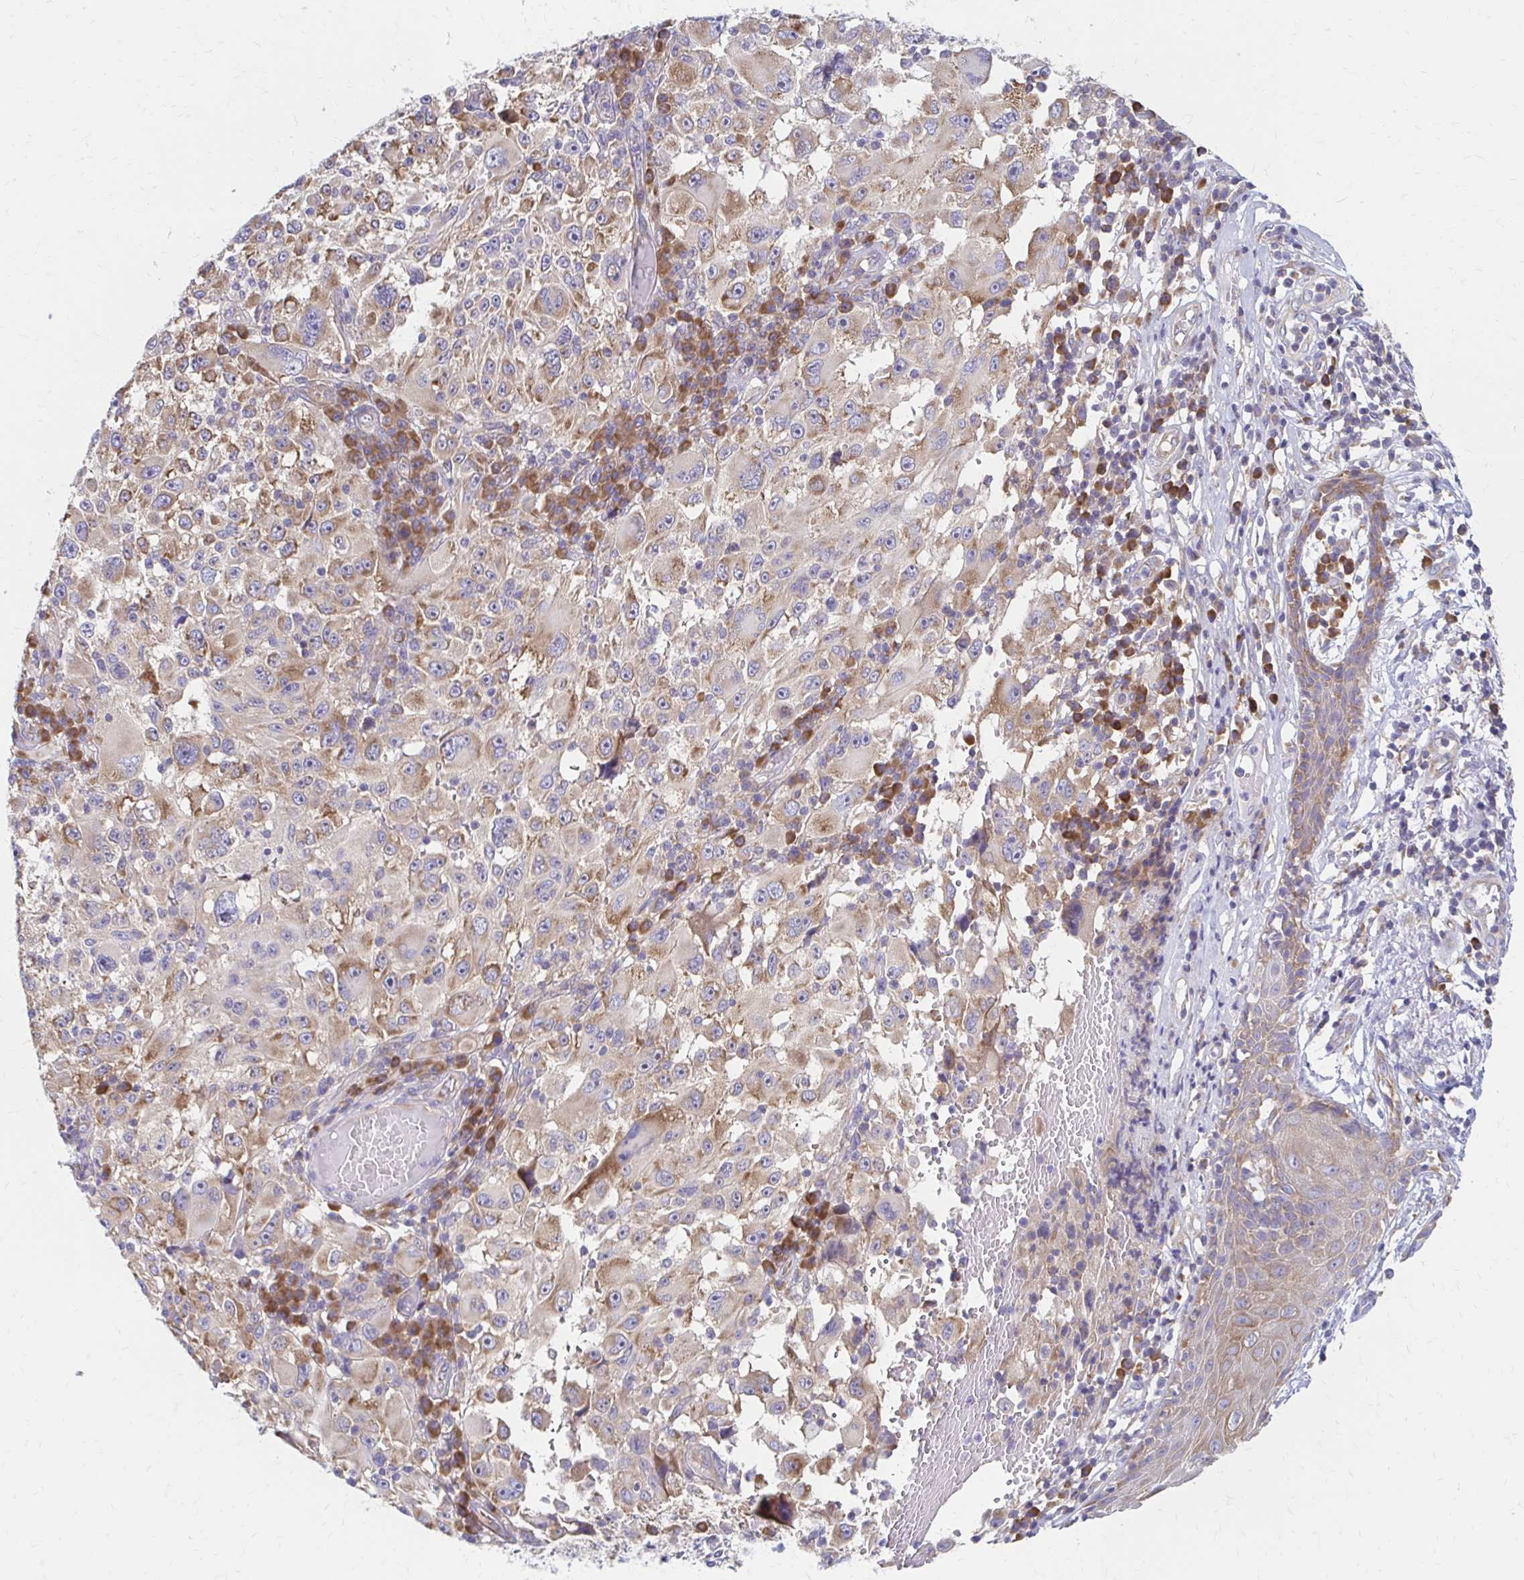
{"staining": {"intensity": "moderate", "quantity": ">75%", "location": "cytoplasmic/membranous"}, "tissue": "melanoma", "cell_type": "Tumor cells", "image_type": "cancer", "snomed": [{"axis": "morphology", "description": "Malignant melanoma, NOS"}, {"axis": "topography", "description": "Skin"}], "caption": "Protein expression analysis of malignant melanoma shows moderate cytoplasmic/membranous staining in about >75% of tumor cells. (brown staining indicates protein expression, while blue staining denotes nuclei).", "gene": "RPL27A", "patient": {"sex": "female", "age": 71}}